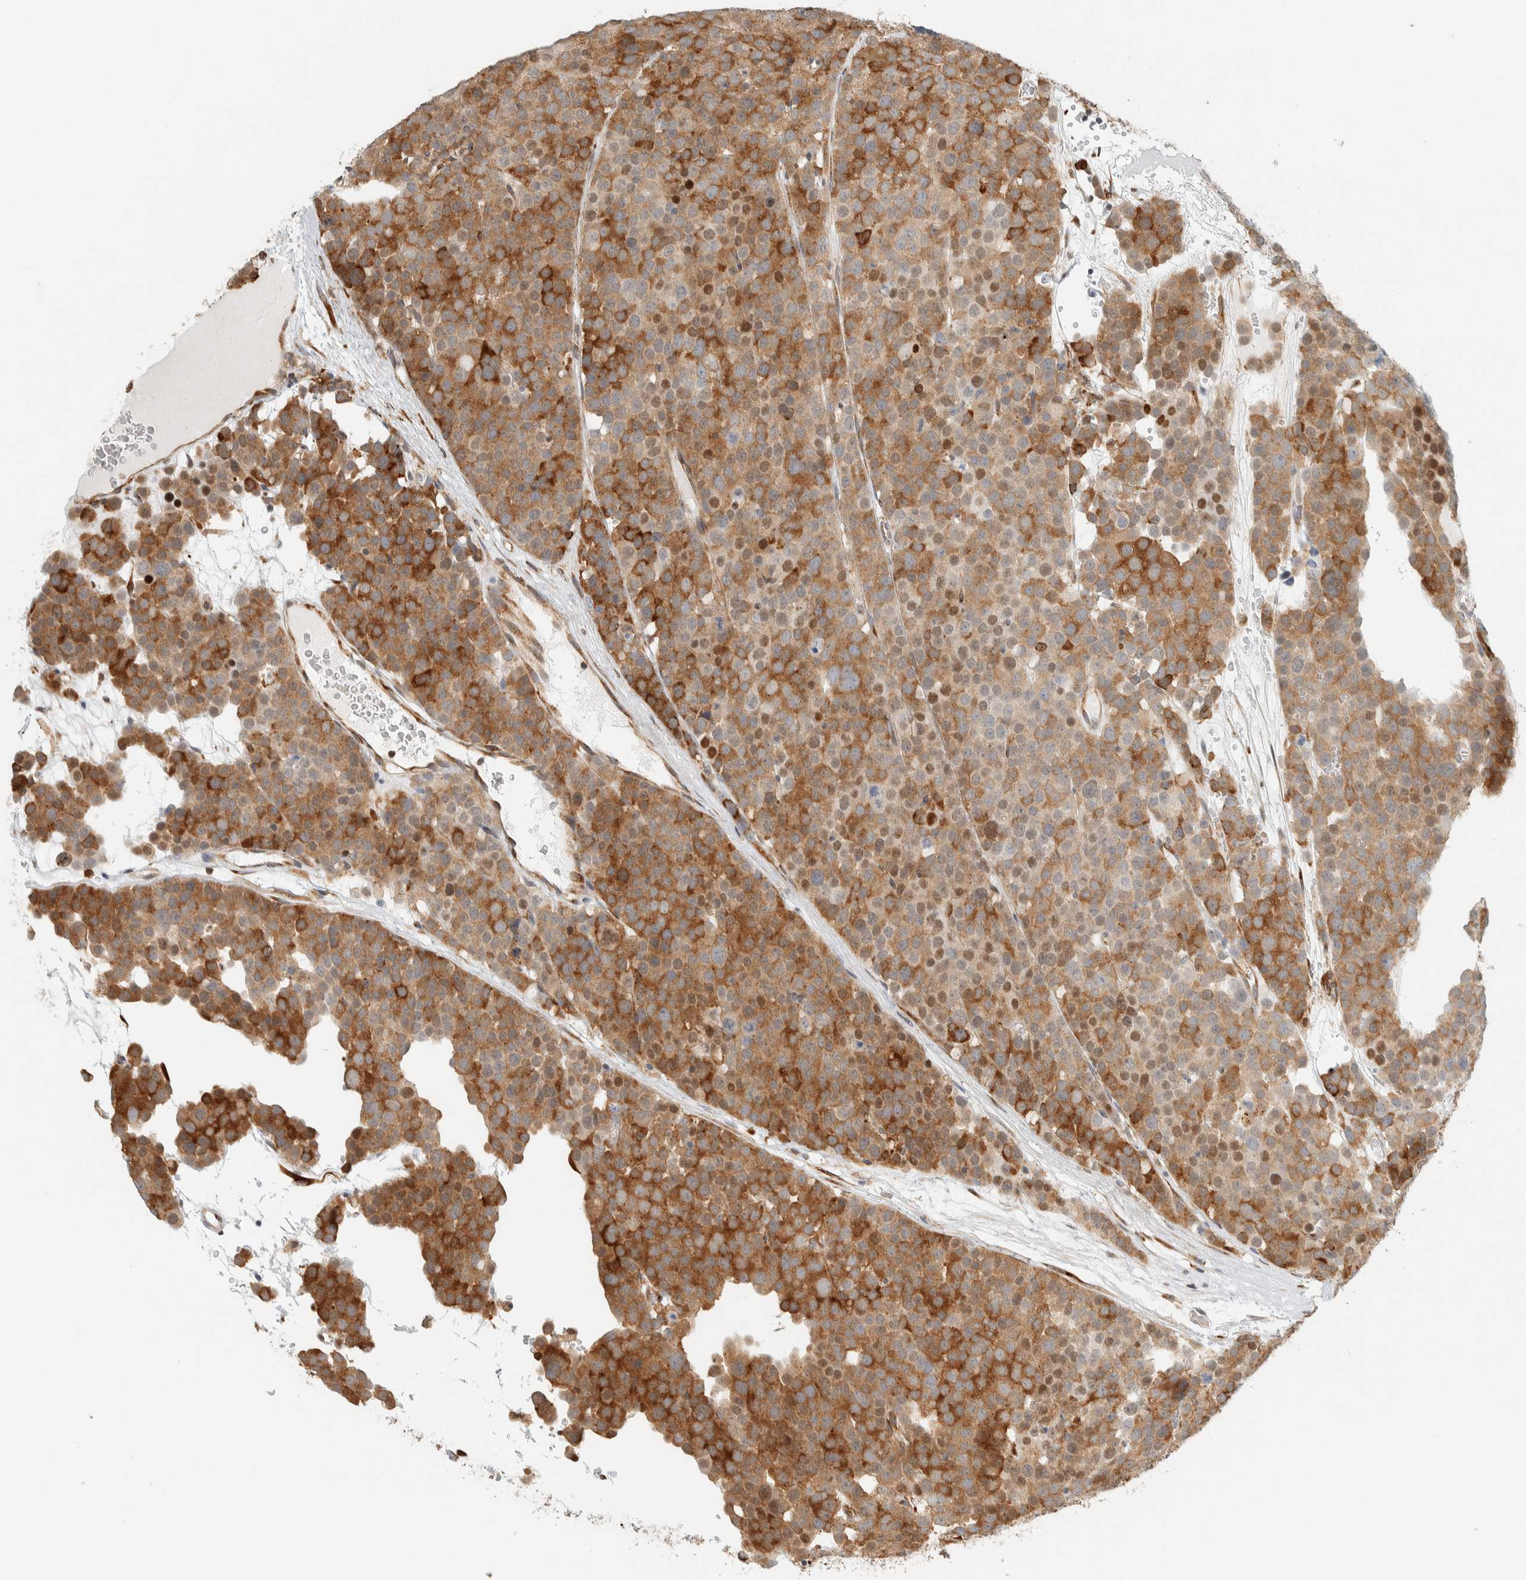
{"staining": {"intensity": "moderate", "quantity": ">75%", "location": "cytoplasmic/membranous,nuclear"}, "tissue": "testis cancer", "cell_type": "Tumor cells", "image_type": "cancer", "snomed": [{"axis": "morphology", "description": "Seminoma, NOS"}, {"axis": "topography", "description": "Testis"}], "caption": "Immunohistochemical staining of human testis cancer shows moderate cytoplasmic/membranous and nuclear protein staining in about >75% of tumor cells.", "gene": "LLGL2", "patient": {"sex": "male", "age": 71}}